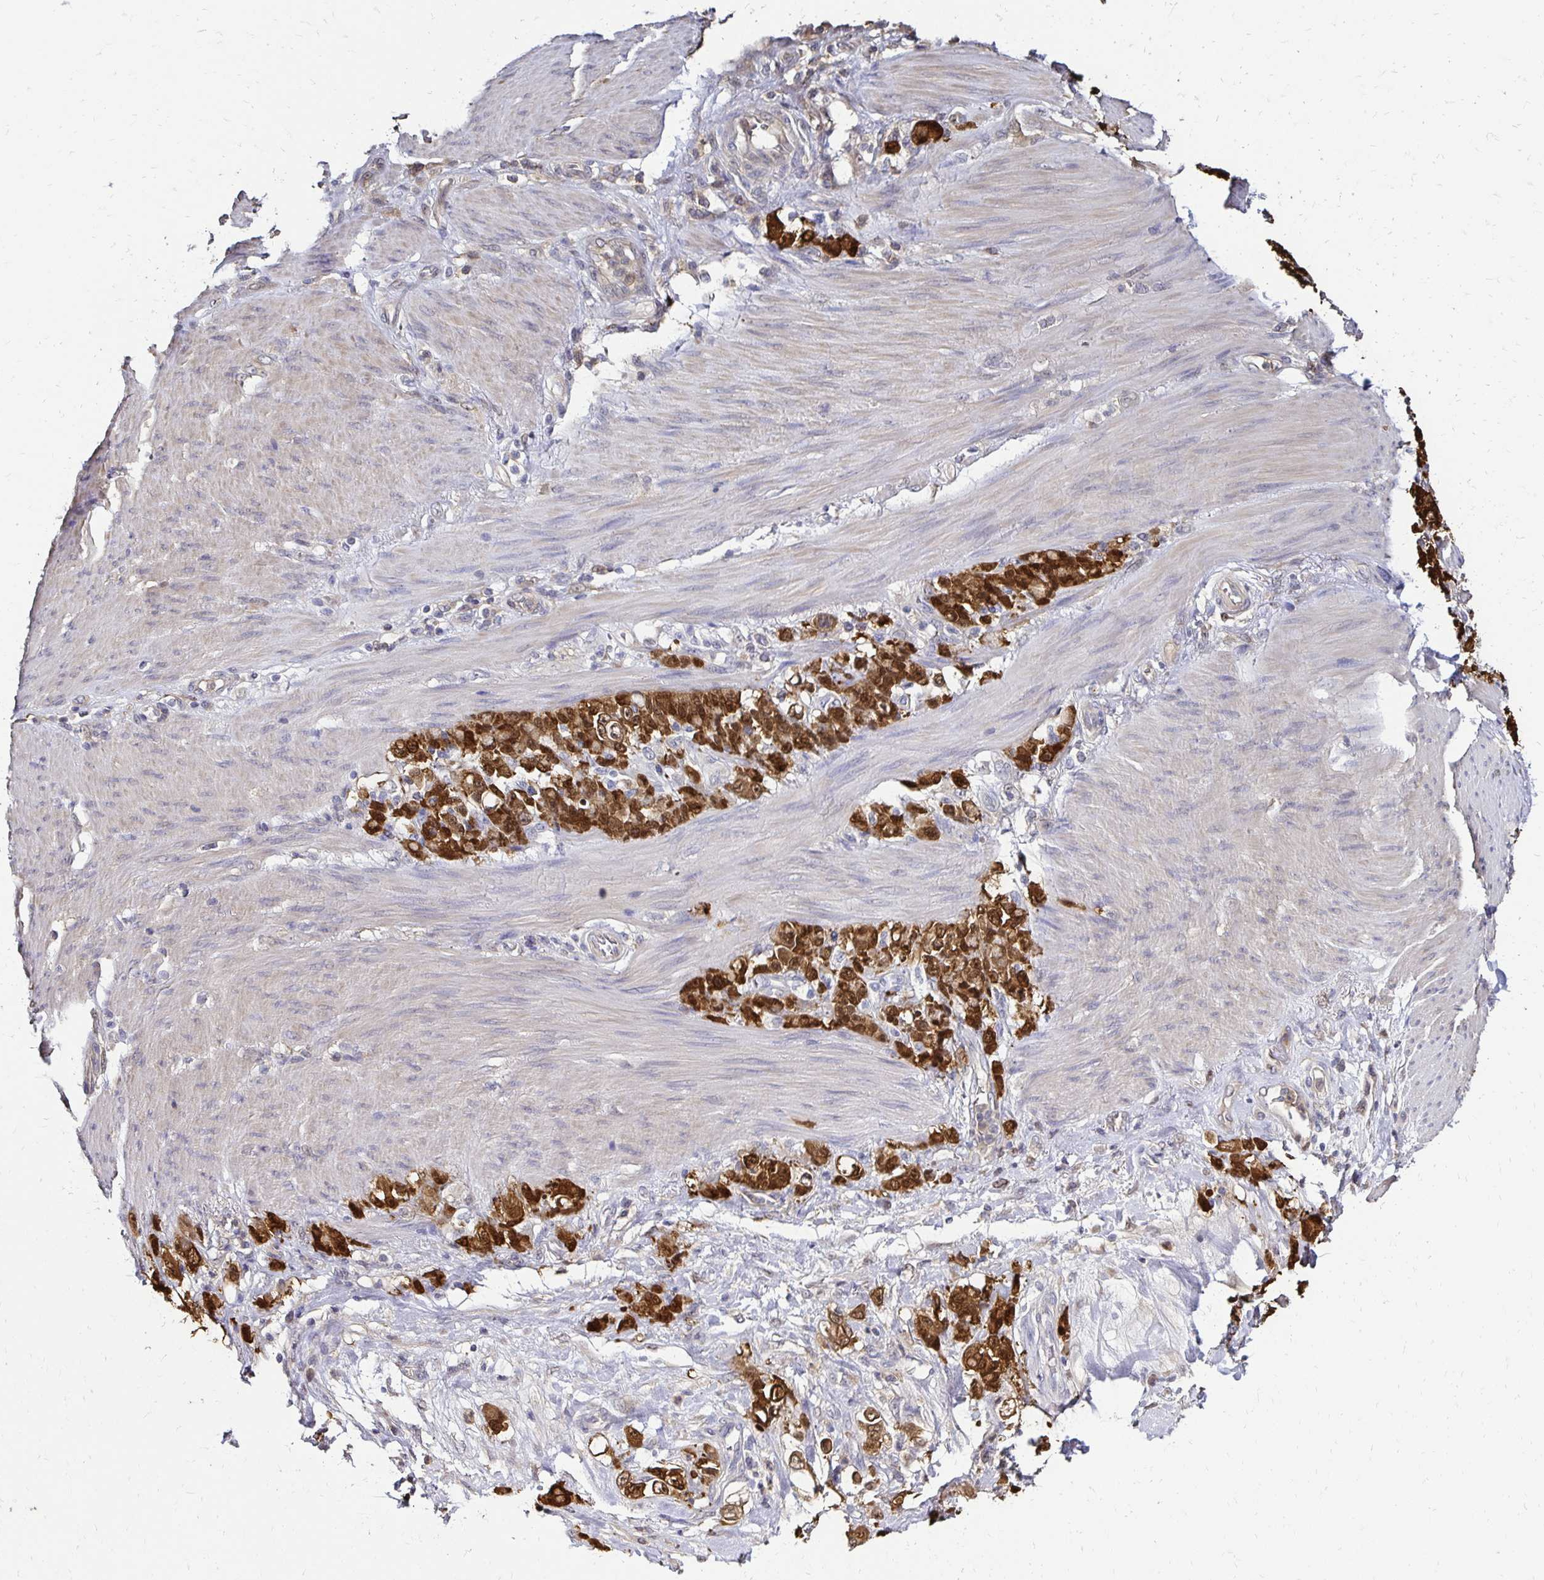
{"staining": {"intensity": "strong", "quantity": ">75%", "location": "cytoplasmic/membranous,nuclear"}, "tissue": "stomach cancer", "cell_type": "Tumor cells", "image_type": "cancer", "snomed": [{"axis": "morphology", "description": "Adenocarcinoma, NOS"}, {"axis": "topography", "description": "Stomach"}], "caption": "Brown immunohistochemical staining in adenocarcinoma (stomach) displays strong cytoplasmic/membranous and nuclear positivity in approximately >75% of tumor cells. Nuclei are stained in blue.", "gene": "TXN", "patient": {"sex": "female", "age": 79}}